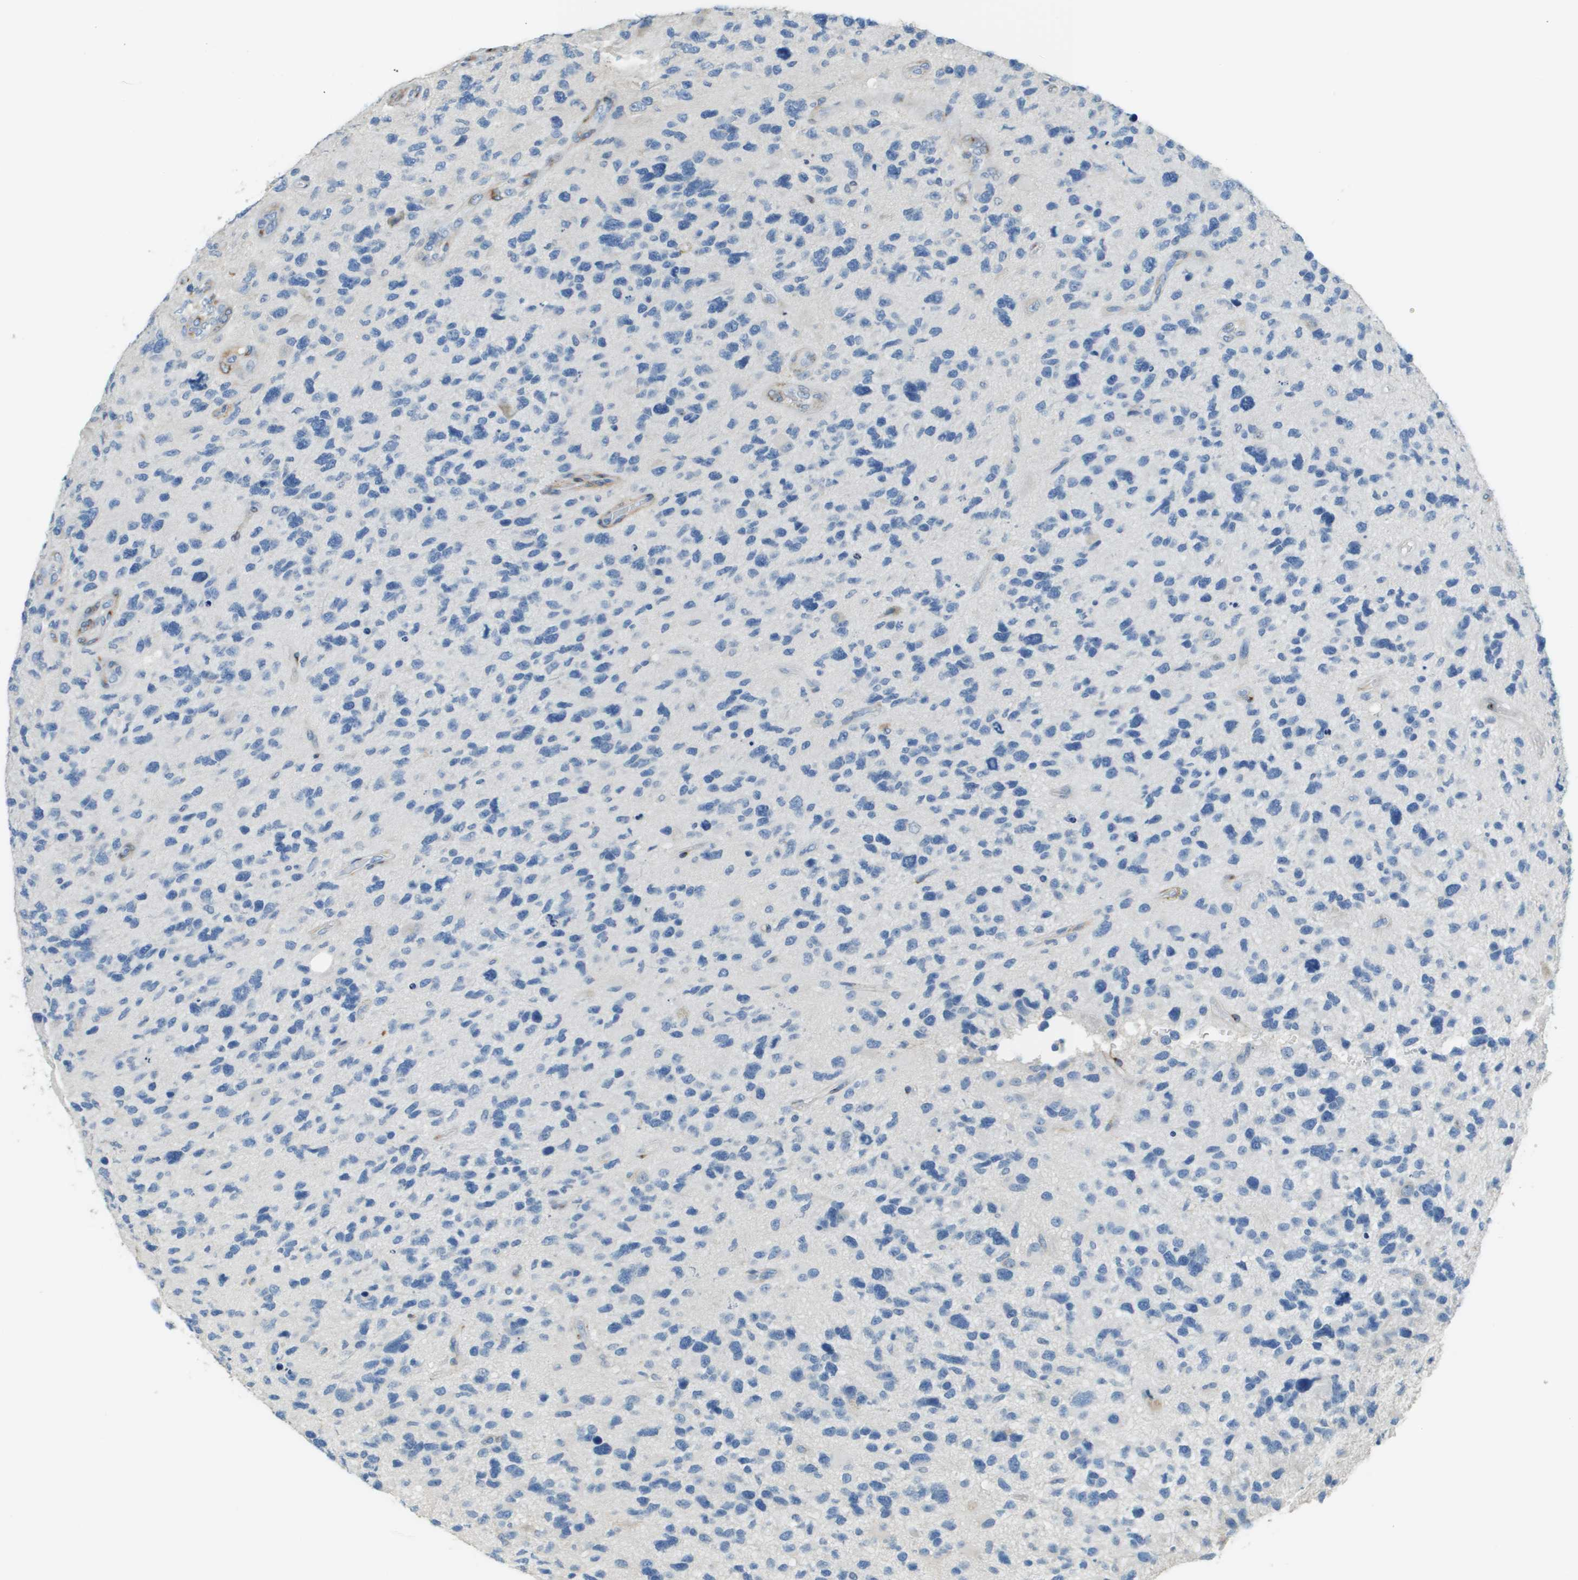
{"staining": {"intensity": "negative", "quantity": "none", "location": "none"}, "tissue": "glioma", "cell_type": "Tumor cells", "image_type": "cancer", "snomed": [{"axis": "morphology", "description": "Glioma, malignant, High grade"}, {"axis": "topography", "description": "Brain"}], "caption": "Tumor cells are negative for protein expression in human glioma. (Stains: DAB (3,3'-diaminobenzidine) immunohistochemistry with hematoxylin counter stain, Microscopy: brightfield microscopy at high magnification).", "gene": "DCN", "patient": {"sex": "female", "age": 58}}